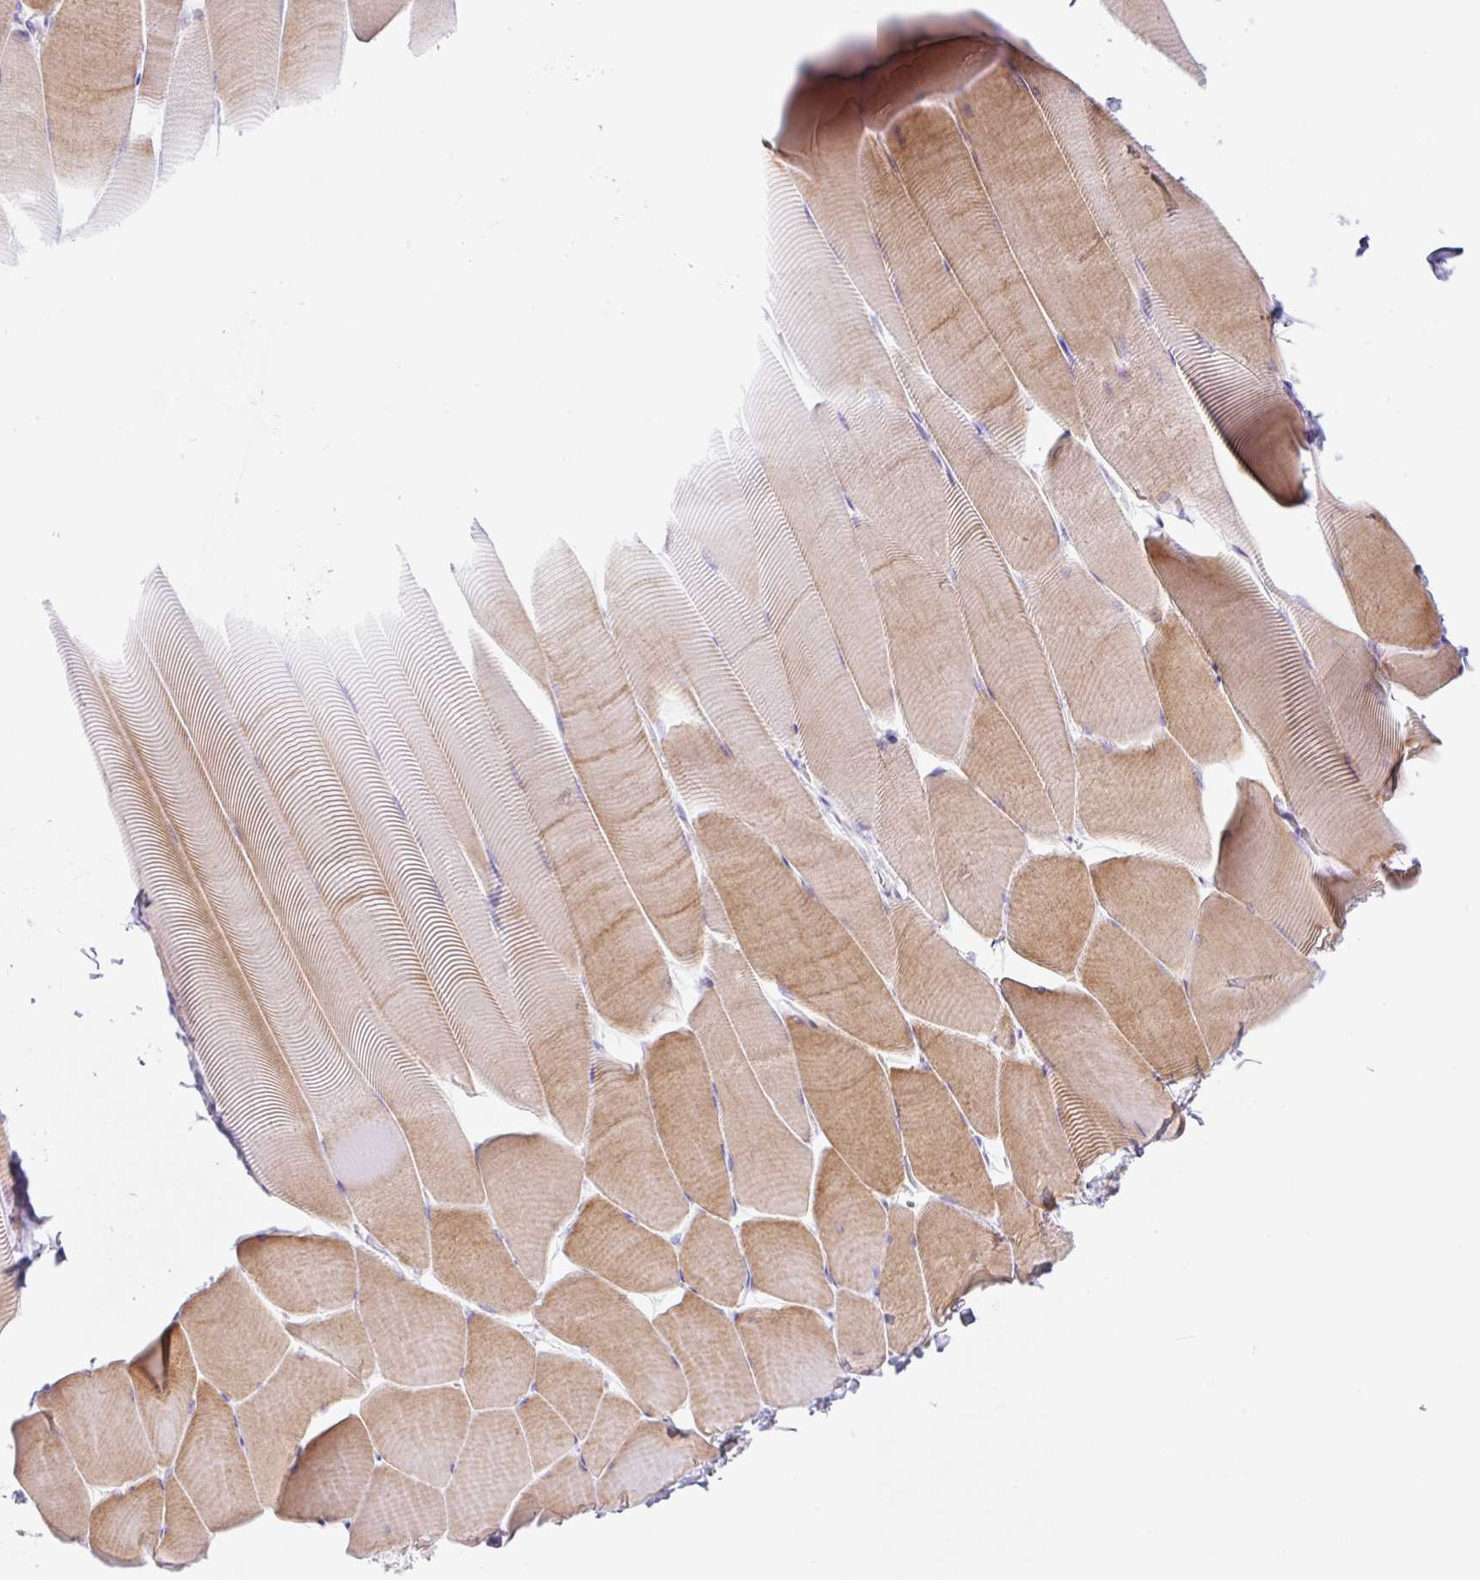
{"staining": {"intensity": "moderate", "quantity": "25%-75%", "location": "cytoplasmic/membranous"}, "tissue": "skeletal muscle", "cell_type": "Myocytes", "image_type": "normal", "snomed": [{"axis": "morphology", "description": "Normal tissue, NOS"}, {"axis": "topography", "description": "Skeletal muscle"}], "caption": "This micrograph demonstrates immunohistochemistry (IHC) staining of benign human skeletal muscle, with medium moderate cytoplasmic/membranous expression in about 25%-75% of myocytes.", "gene": "CLDND2", "patient": {"sex": "male", "age": 25}}